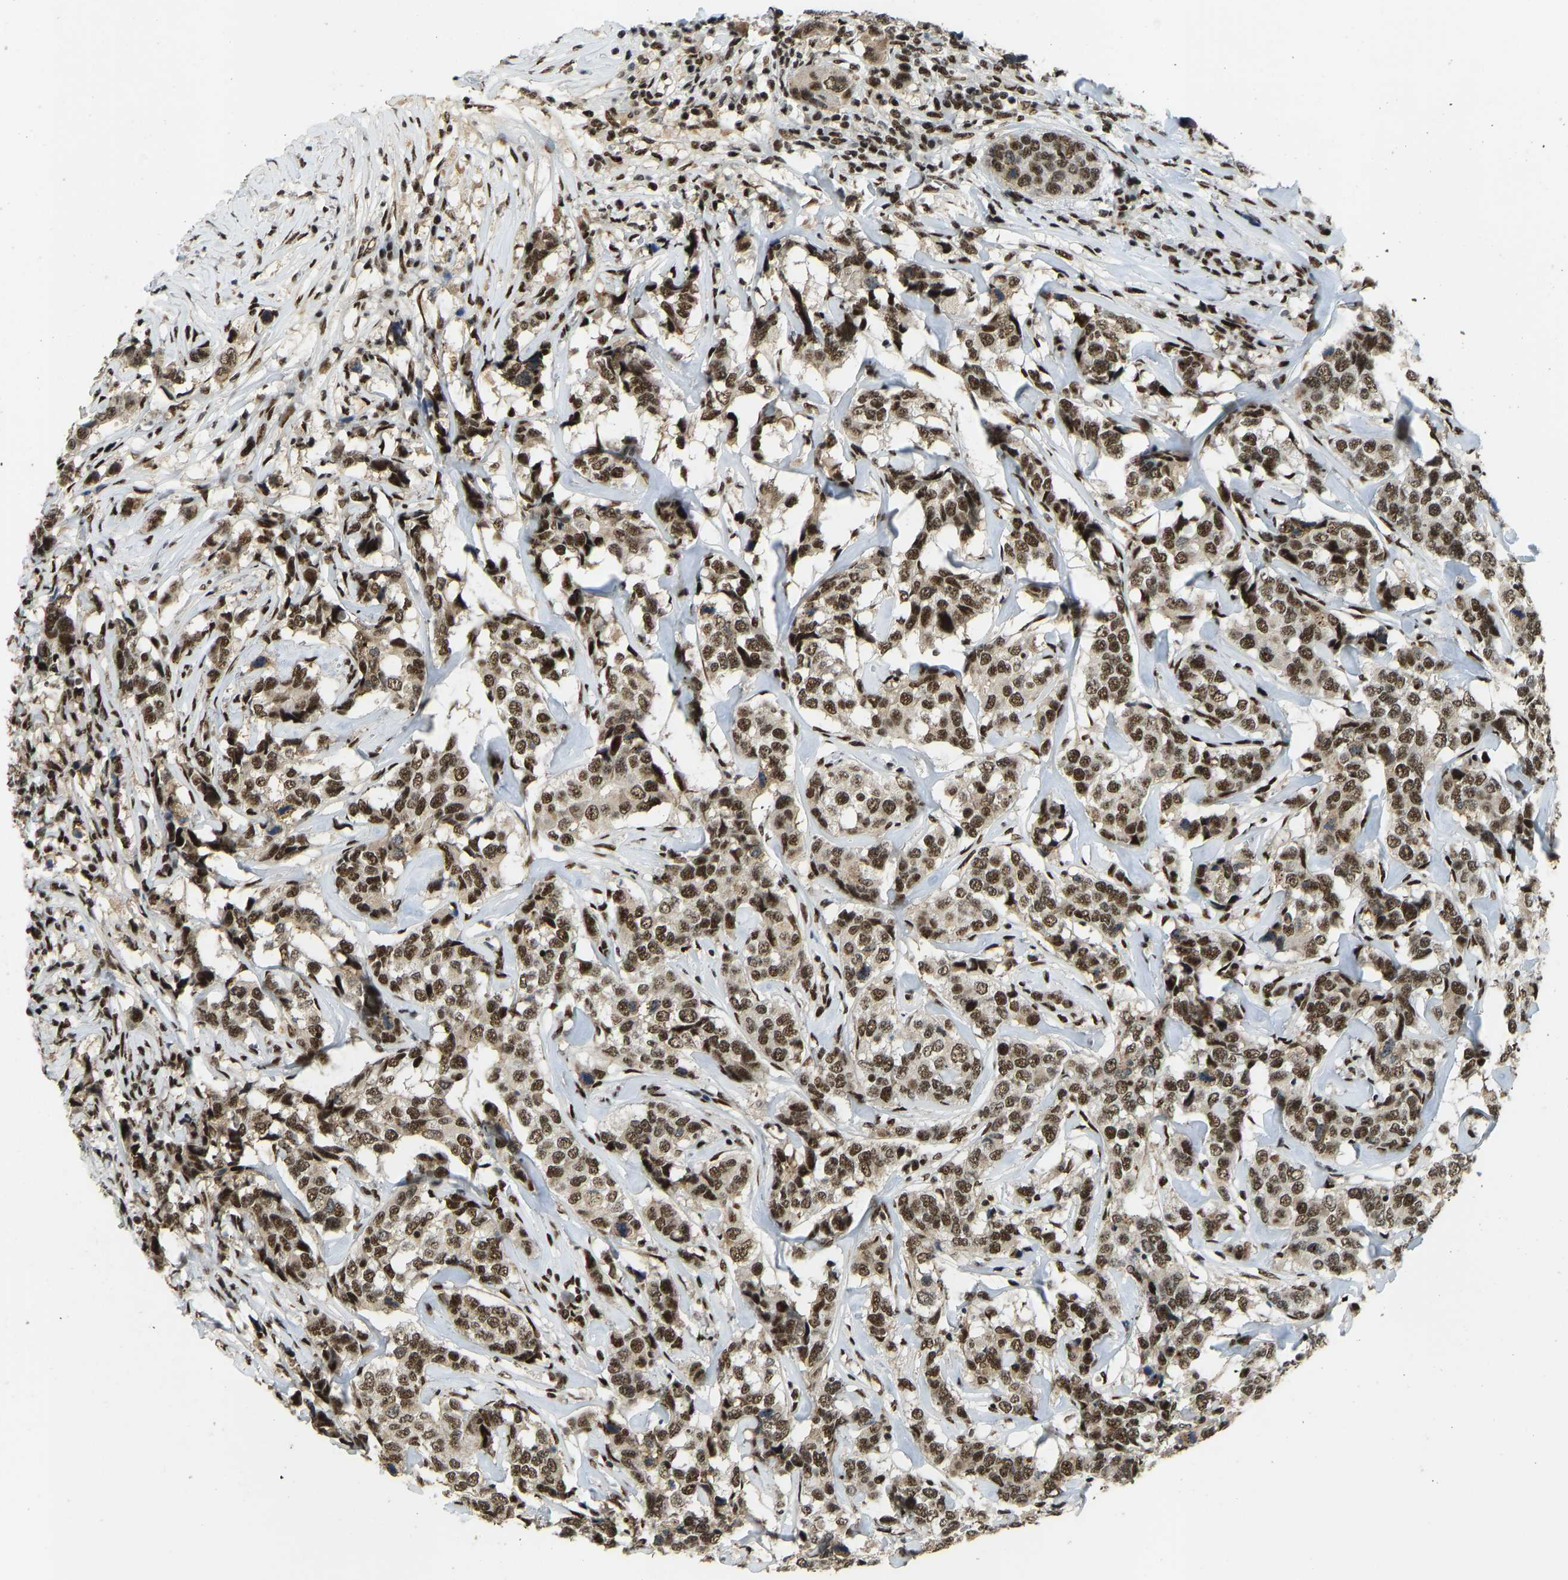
{"staining": {"intensity": "strong", "quantity": ">75%", "location": "nuclear"}, "tissue": "breast cancer", "cell_type": "Tumor cells", "image_type": "cancer", "snomed": [{"axis": "morphology", "description": "Lobular carcinoma"}, {"axis": "topography", "description": "Breast"}], "caption": "A high-resolution histopathology image shows IHC staining of breast lobular carcinoma, which shows strong nuclear positivity in approximately >75% of tumor cells.", "gene": "FOXK1", "patient": {"sex": "female", "age": 59}}